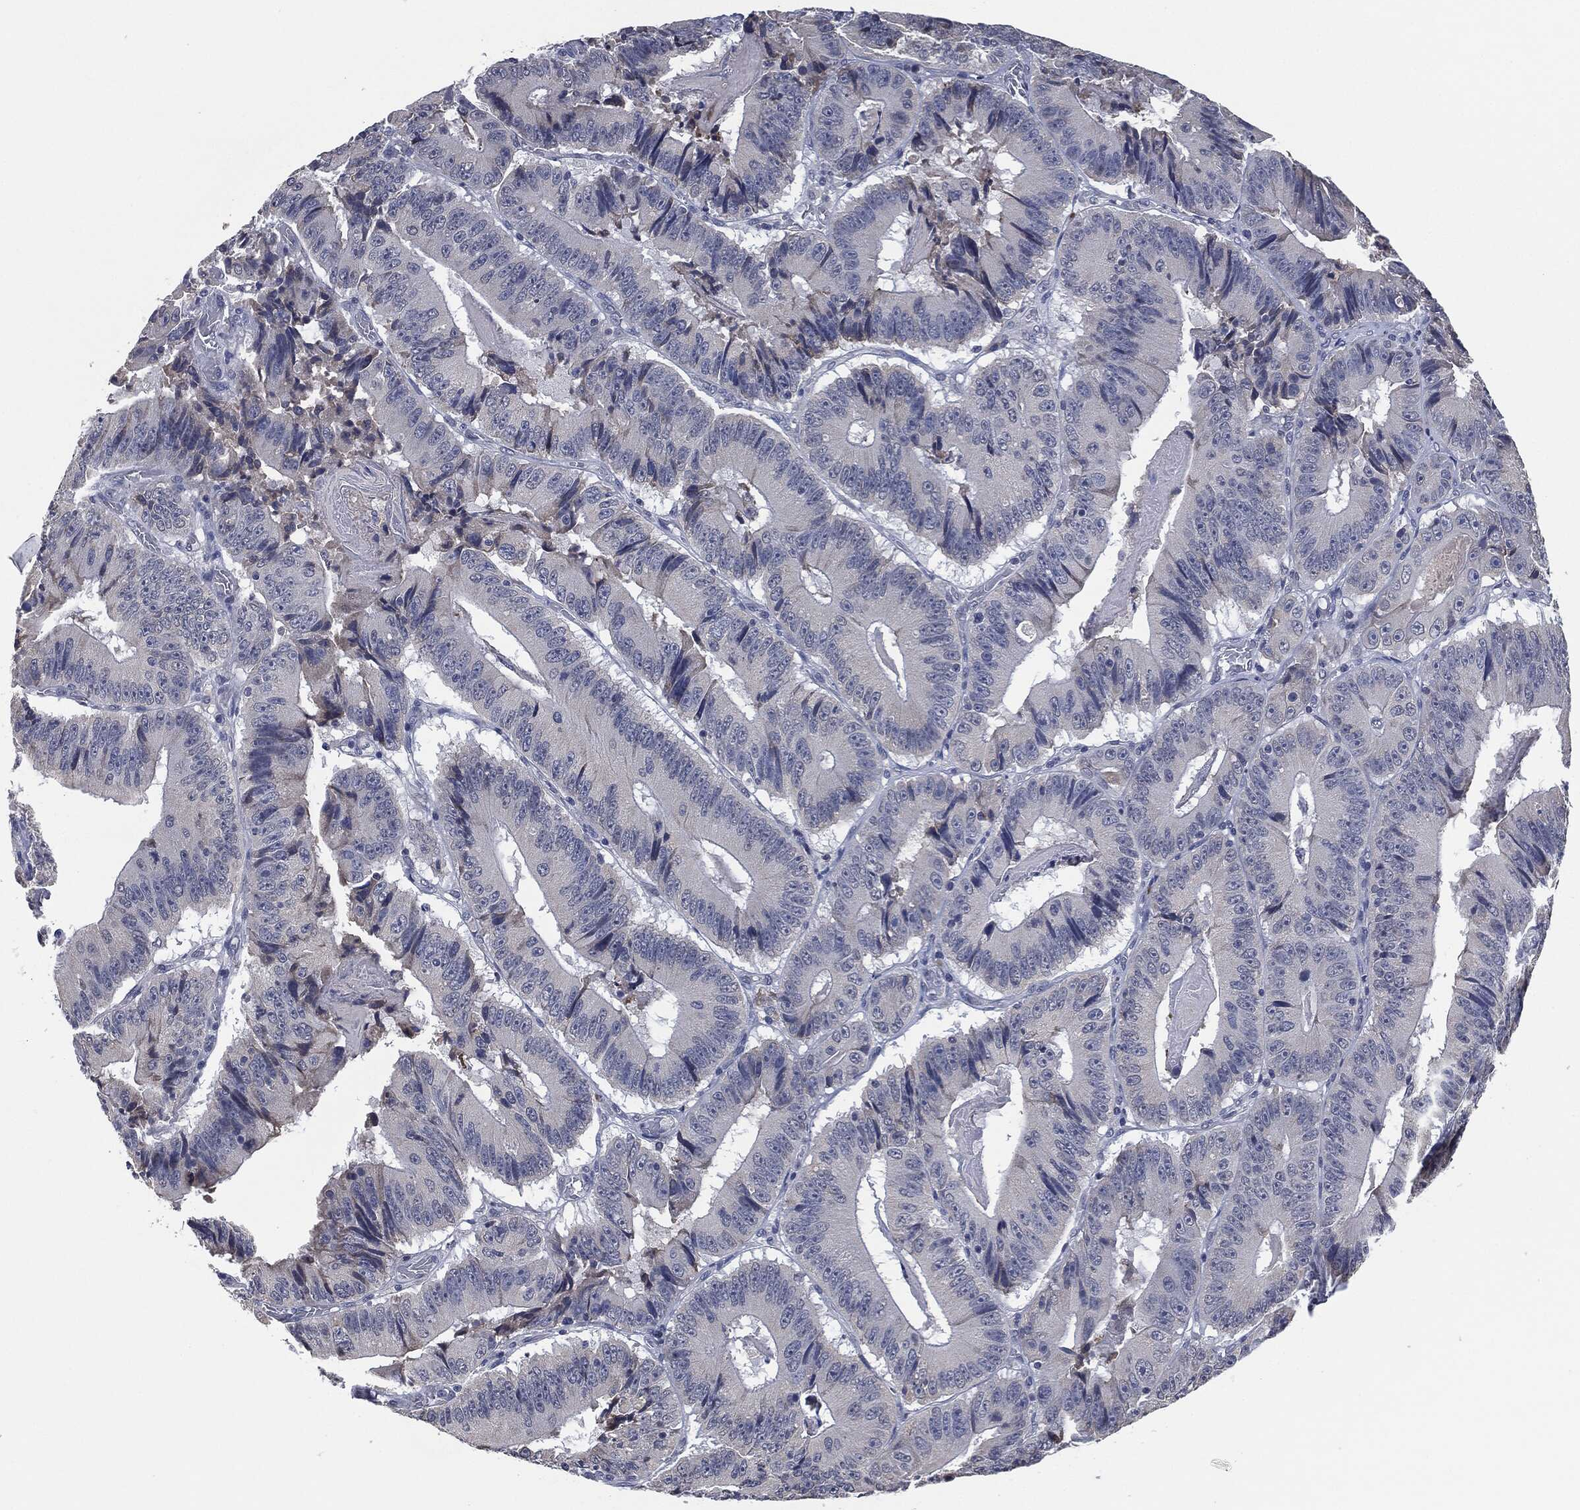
{"staining": {"intensity": "negative", "quantity": "none", "location": "none"}, "tissue": "colorectal cancer", "cell_type": "Tumor cells", "image_type": "cancer", "snomed": [{"axis": "morphology", "description": "Adenocarcinoma, NOS"}, {"axis": "topography", "description": "Colon"}], "caption": "Tumor cells are negative for protein expression in human colorectal adenocarcinoma.", "gene": "IL2RG", "patient": {"sex": "female", "age": 86}}